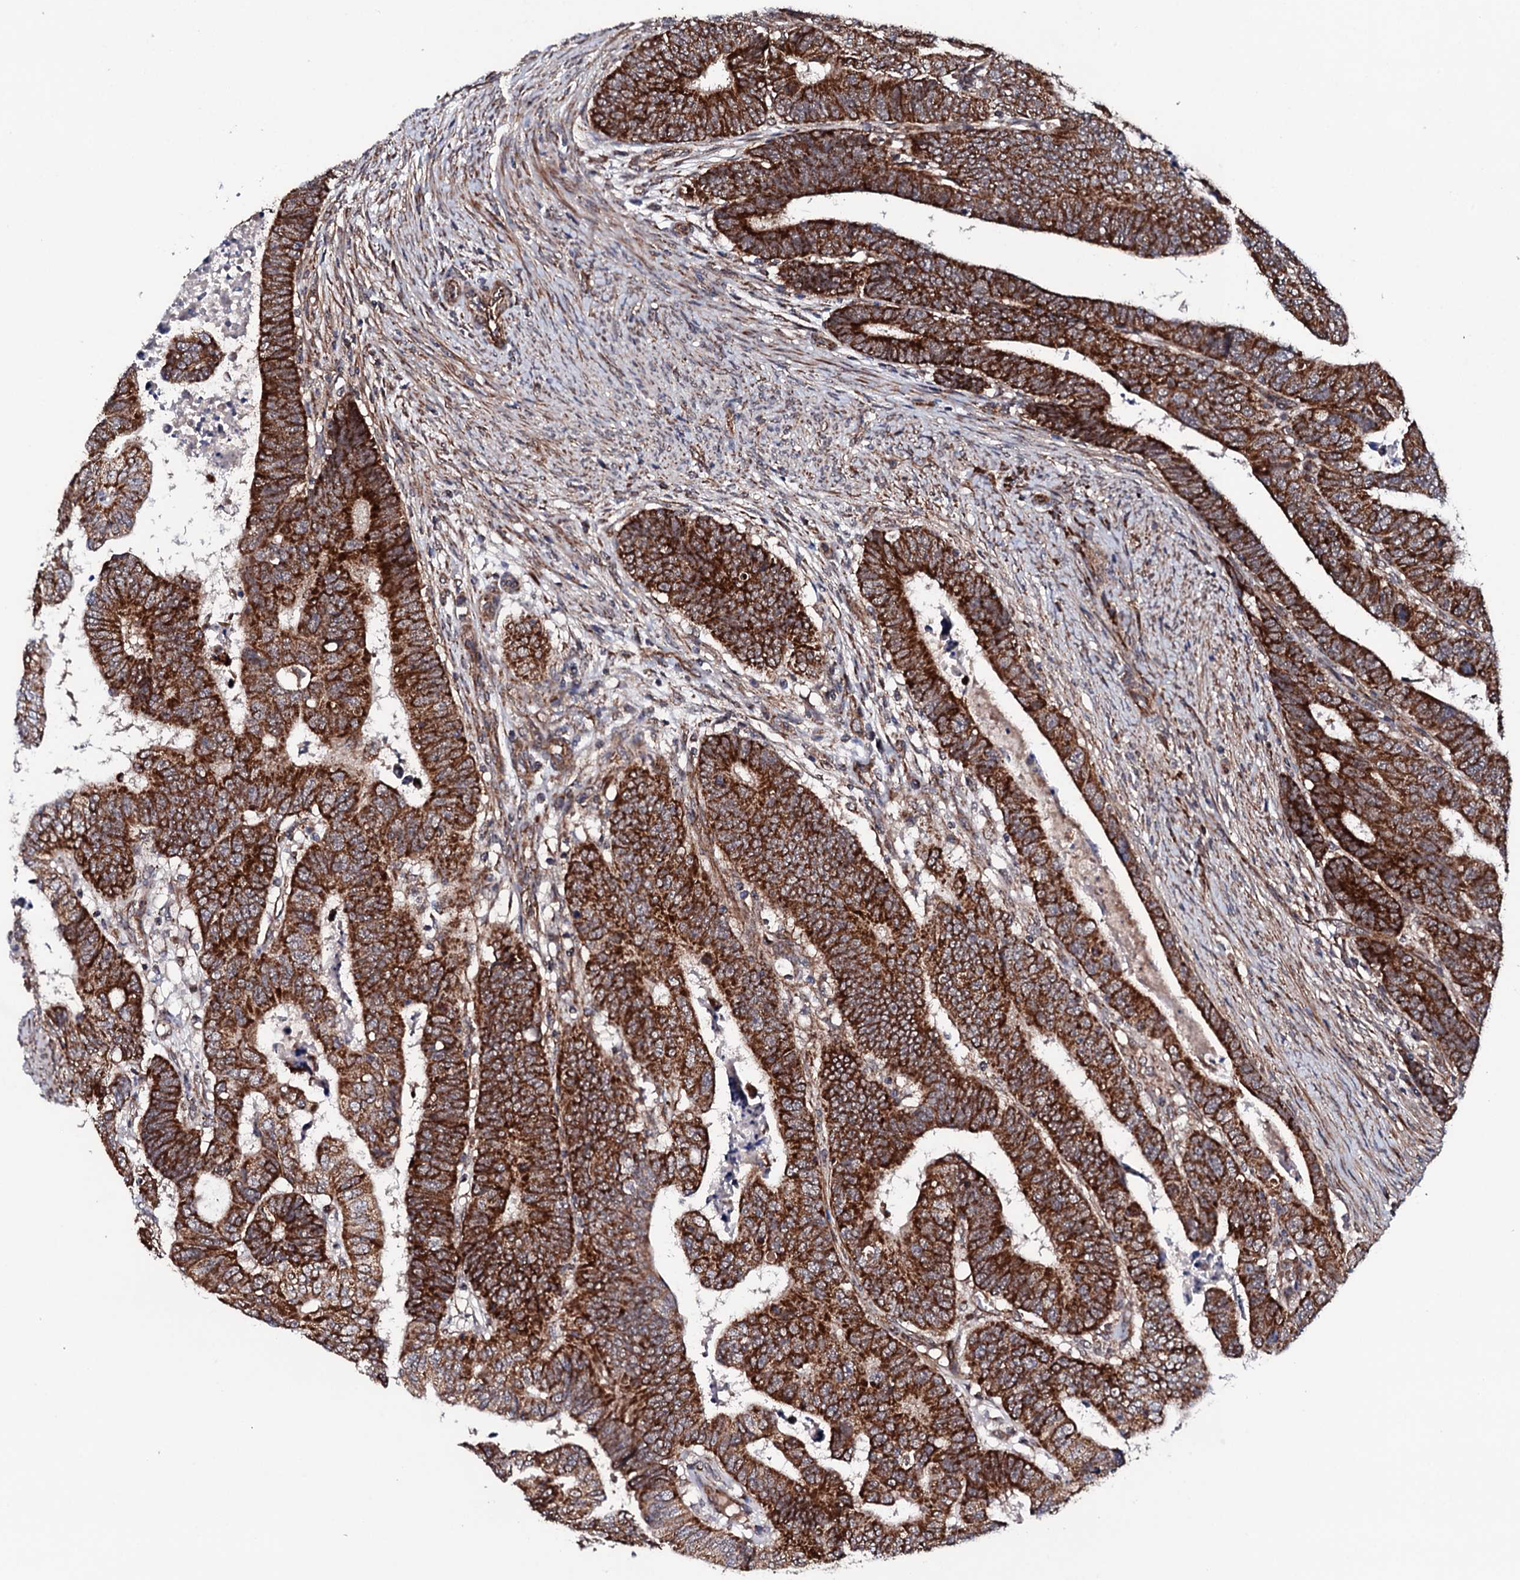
{"staining": {"intensity": "strong", "quantity": ">75%", "location": "cytoplasmic/membranous"}, "tissue": "colorectal cancer", "cell_type": "Tumor cells", "image_type": "cancer", "snomed": [{"axis": "morphology", "description": "Normal tissue, NOS"}, {"axis": "morphology", "description": "Adenocarcinoma, NOS"}, {"axis": "topography", "description": "Rectum"}], "caption": "This micrograph shows immunohistochemistry (IHC) staining of adenocarcinoma (colorectal), with high strong cytoplasmic/membranous expression in about >75% of tumor cells.", "gene": "MTIF3", "patient": {"sex": "female", "age": 65}}